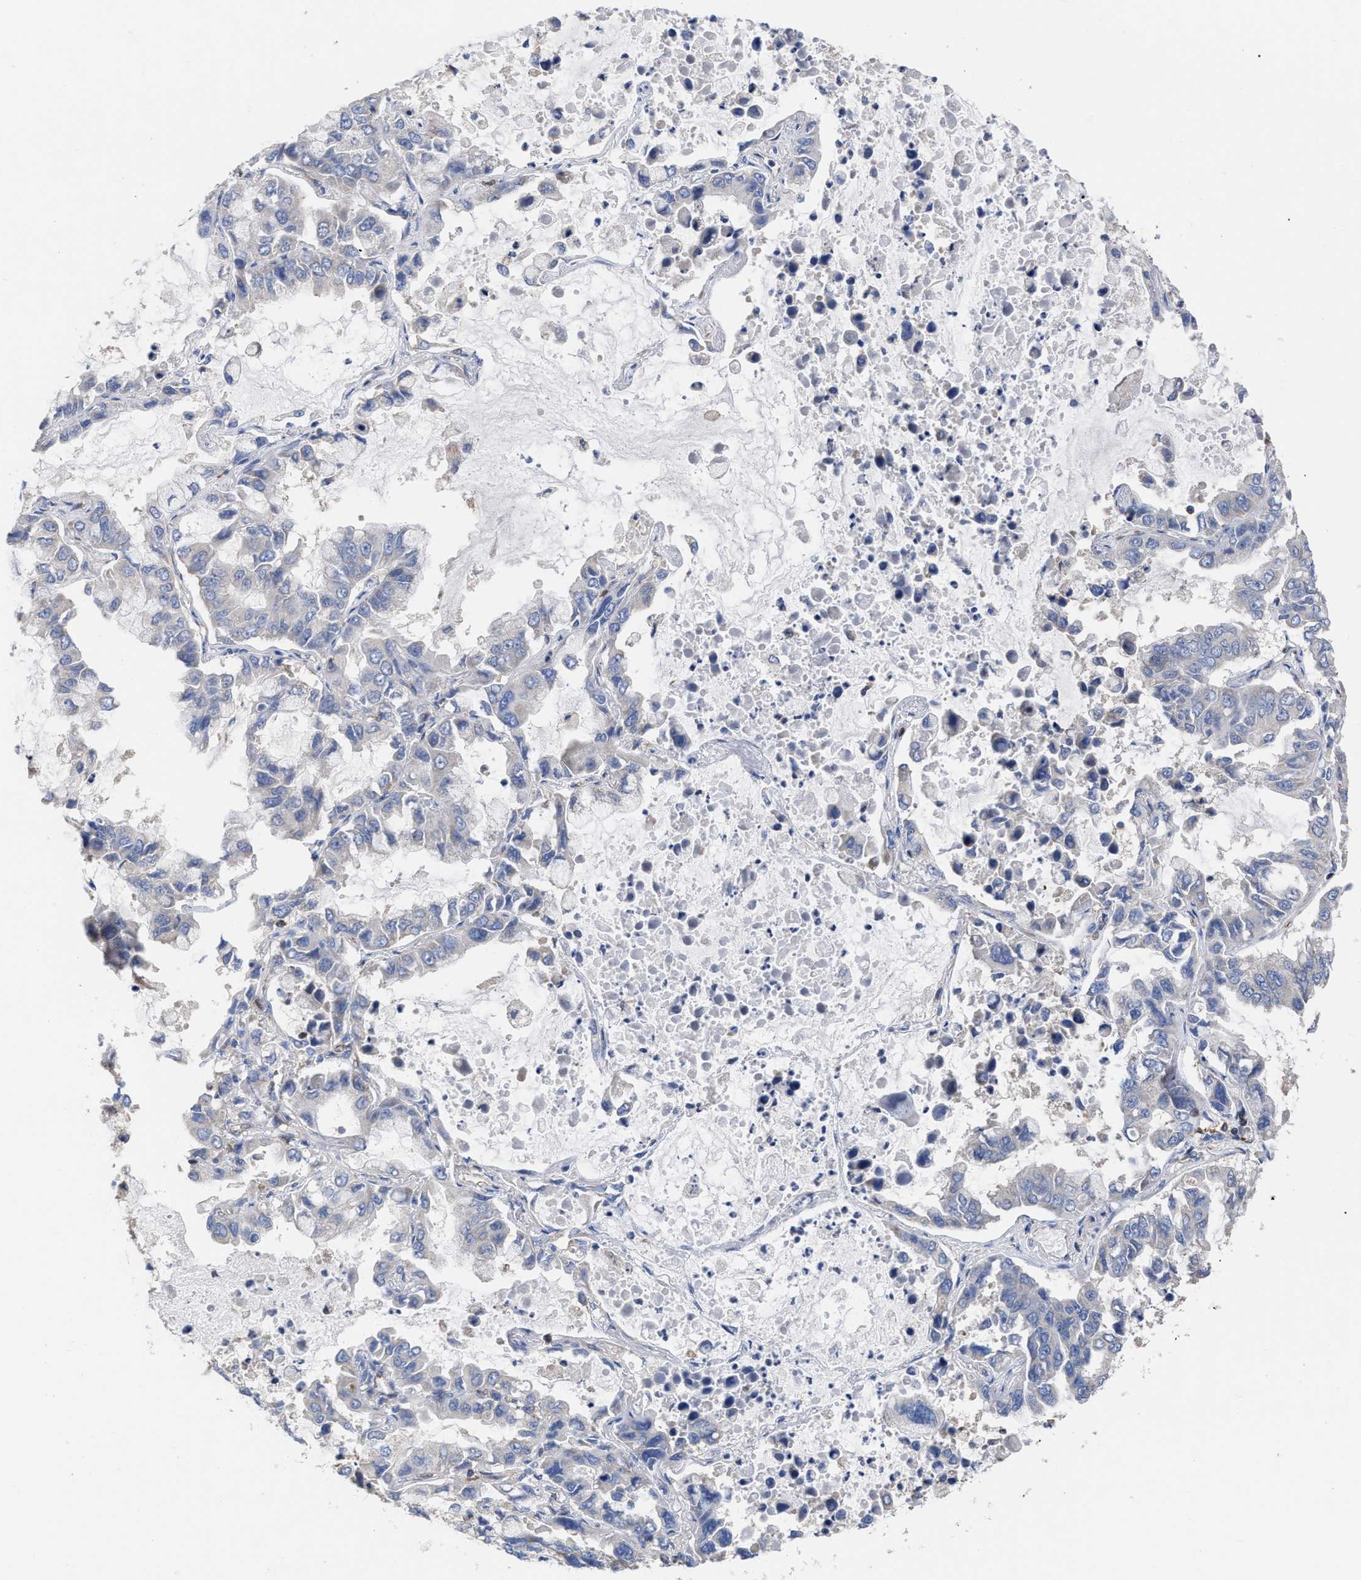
{"staining": {"intensity": "negative", "quantity": "none", "location": "none"}, "tissue": "lung cancer", "cell_type": "Tumor cells", "image_type": "cancer", "snomed": [{"axis": "morphology", "description": "Adenocarcinoma, NOS"}, {"axis": "topography", "description": "Lung"}], "caption": "Immunohistochemistry (IHC) of human adenocarcinoma (lung) demonstrates no expression in tumor cells.", "gene": "GIMAP4", "patient": {"sex": "male", "age": 64}}